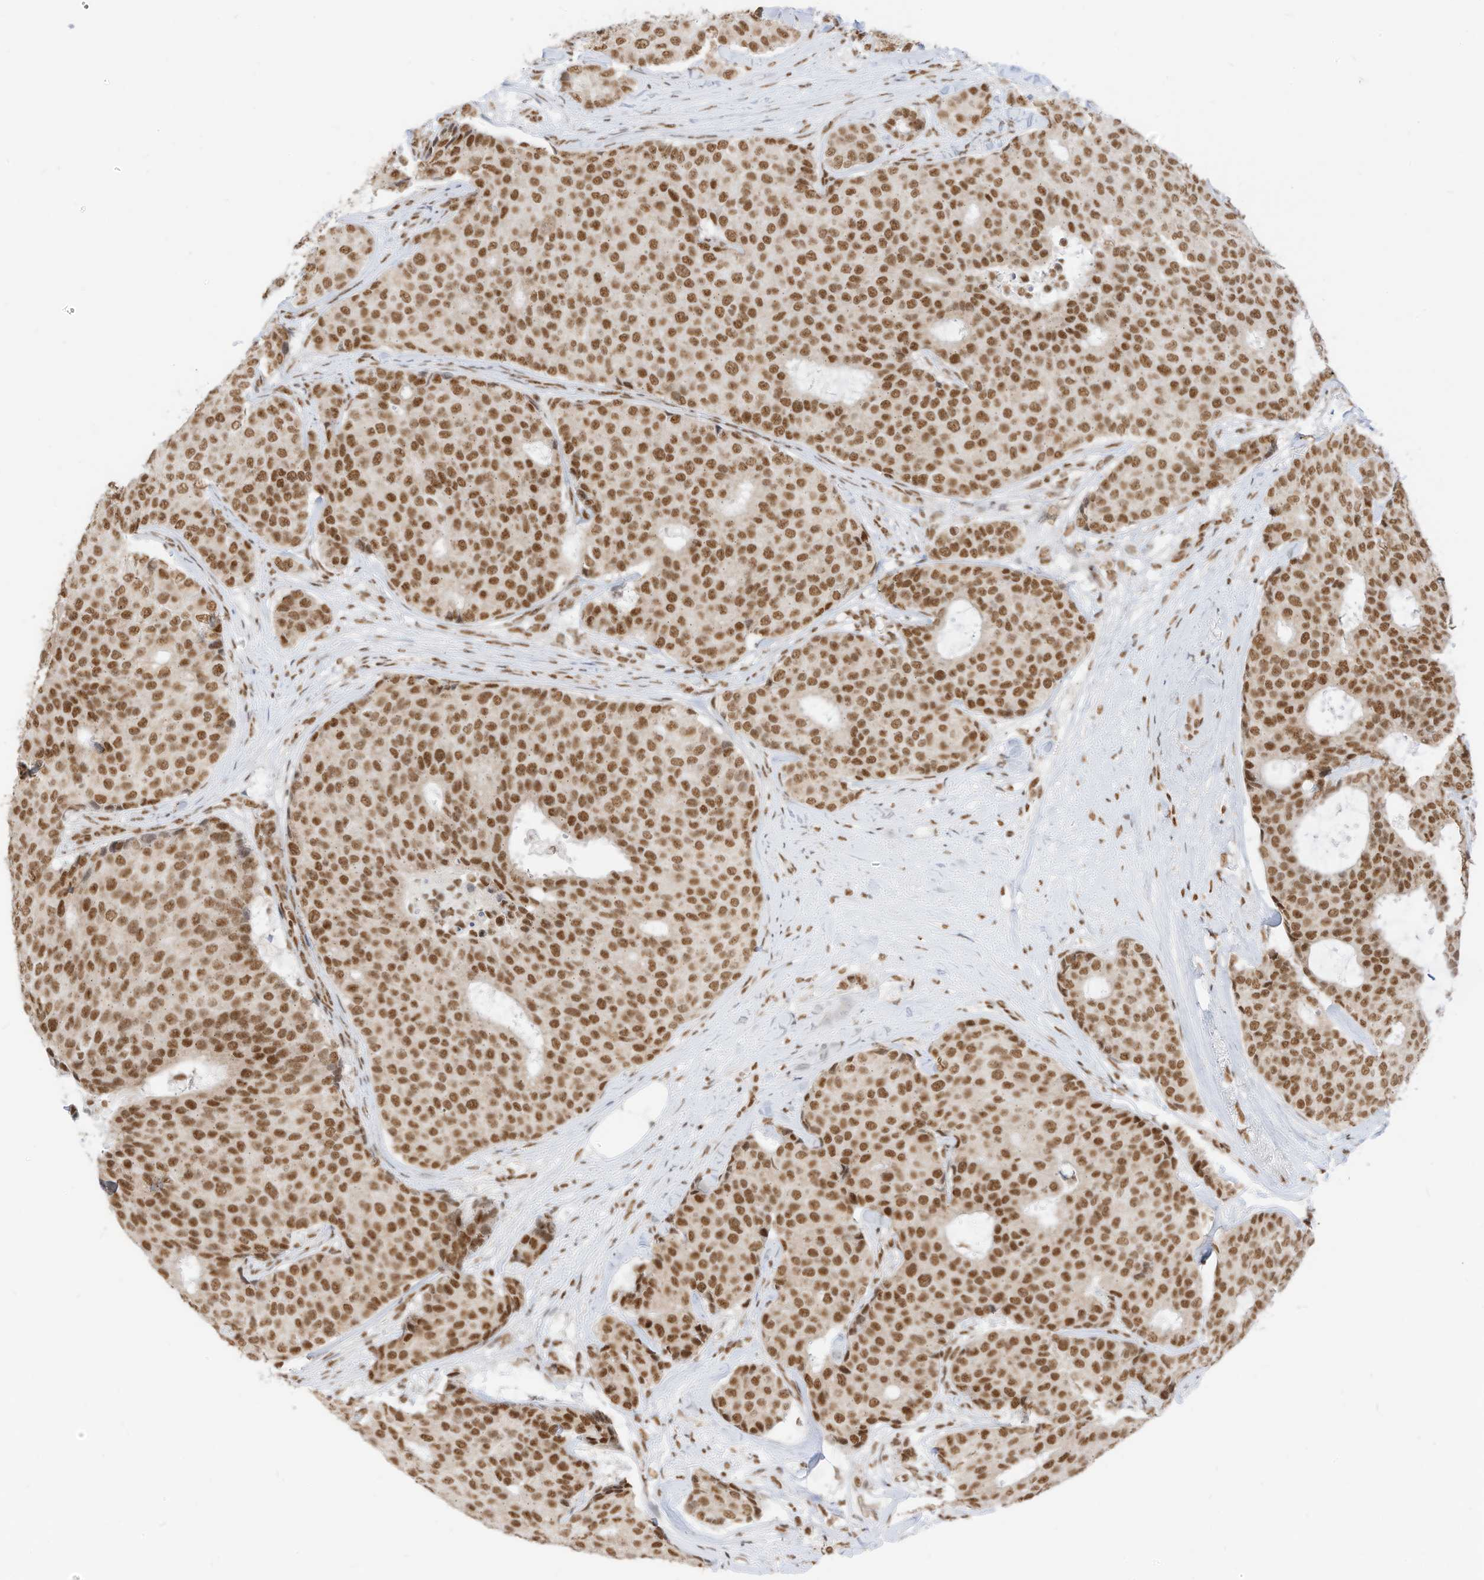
{"staining": {"intensity": "moderate", "quantity": ">75%", "location": "nuclear"}, "tissue": "breast cancer", "cell_type": "Tumor cells", "image_type": "cancer", "snomed": [{"axis": "morphology", "description": "Duct carcinoma"}, {"axis": "topography", "description": "Breast"}], "caption": "There is medium levels of moderate nuclear positivity in tumor cells of infiltrating ductal carcinoma (breast), as demonstrated by immunohistochemical staining (brown color).", "gene": "SMARCA2", "patient": {"sex": "female", "age": 75}}